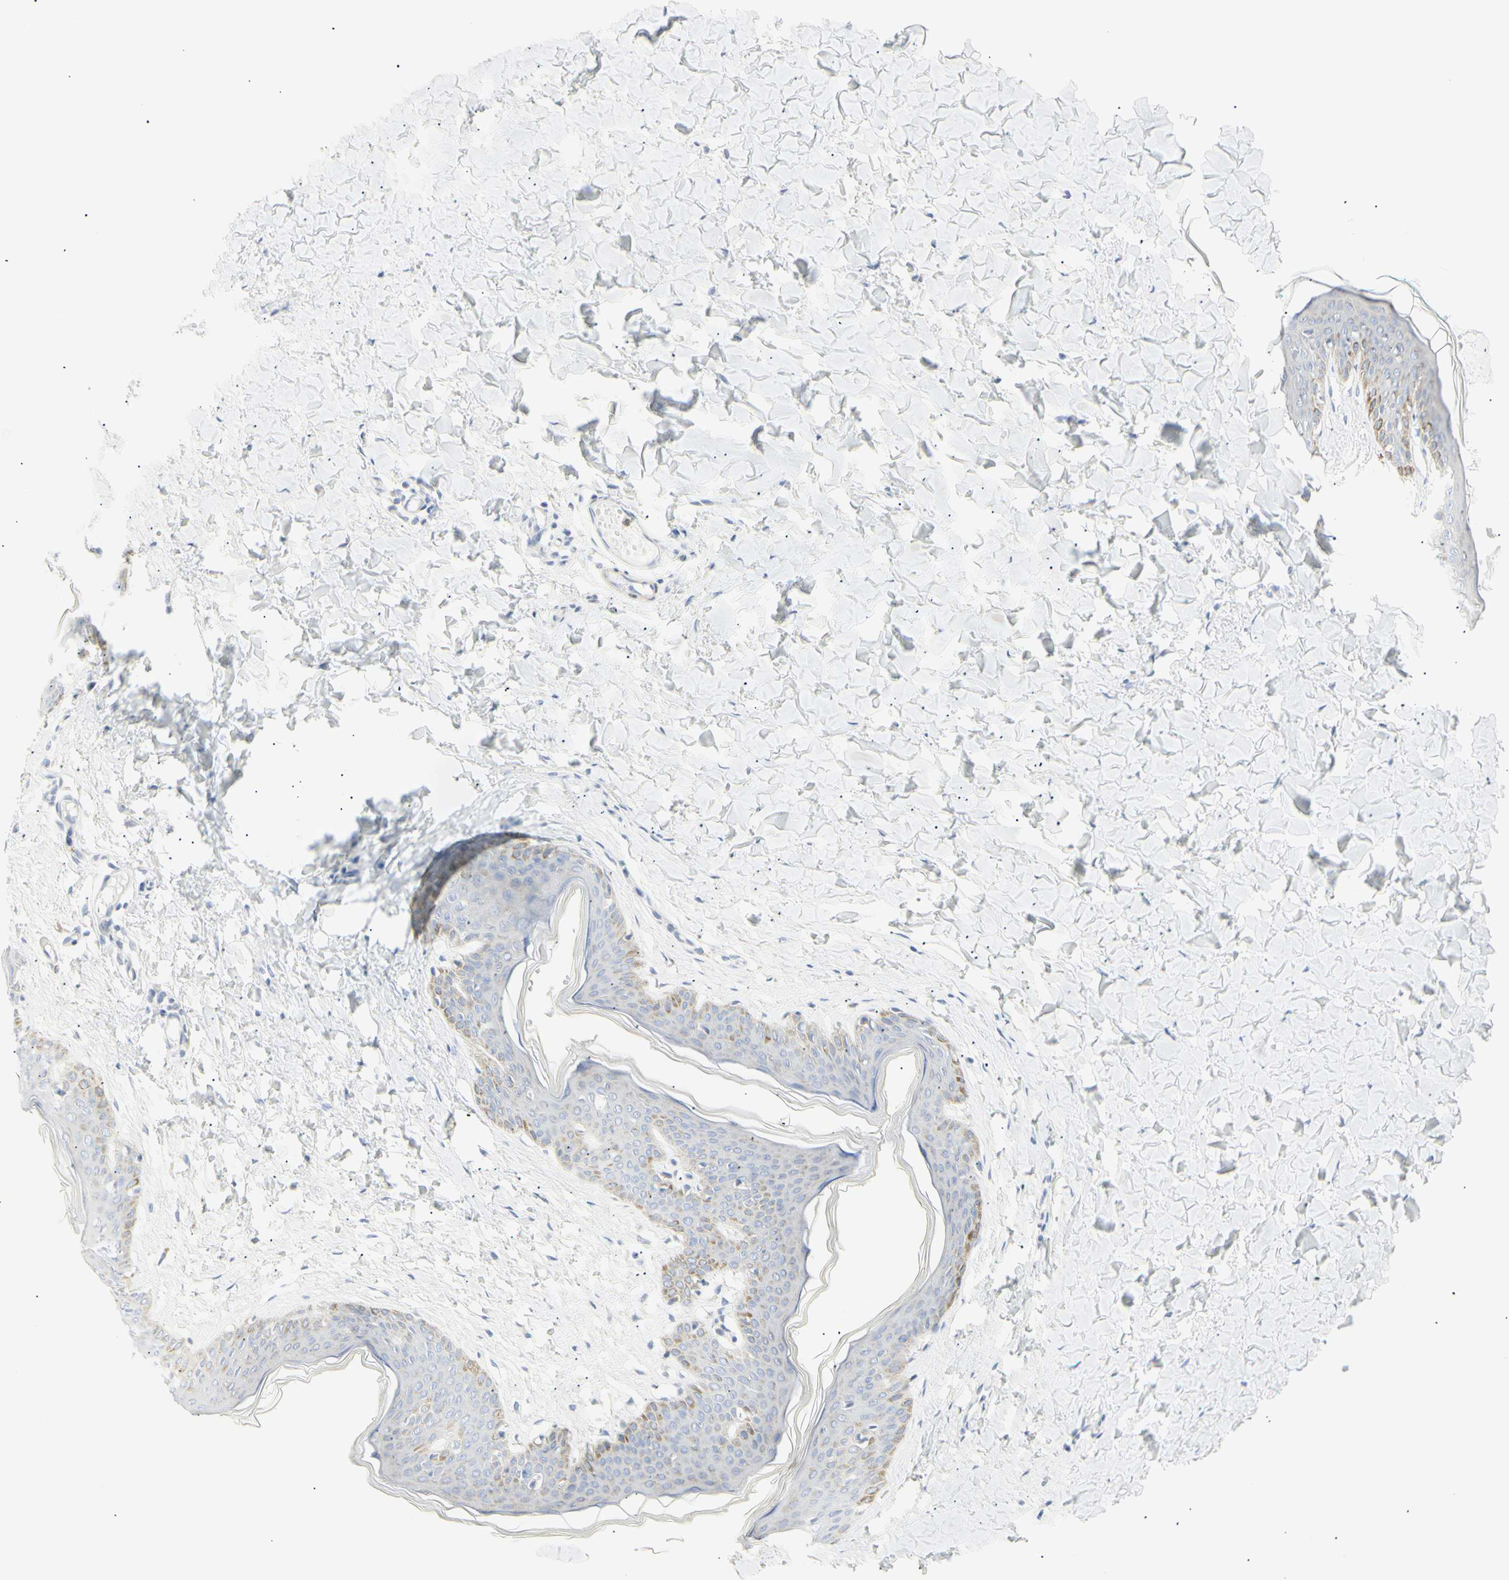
{"staining": {"intensity": "negative", "quantity": "none", "location": "none"}, "tissue": "skin", "cell_type": "Fibroblasts", "image_type": "normal", "snomed": [{"axis": "morphology", "description": "Normal tissue, NOS"}, {"axis": "topography", "description": "Skin"}], "caption": "Immunohistochemistry (IHC) micrograph of normal skin stained for a protein (brown), which shows no expression in fibroblasts.", "gene": "B4GALNT3", "patient": {"sex": "female", "age": 17}}